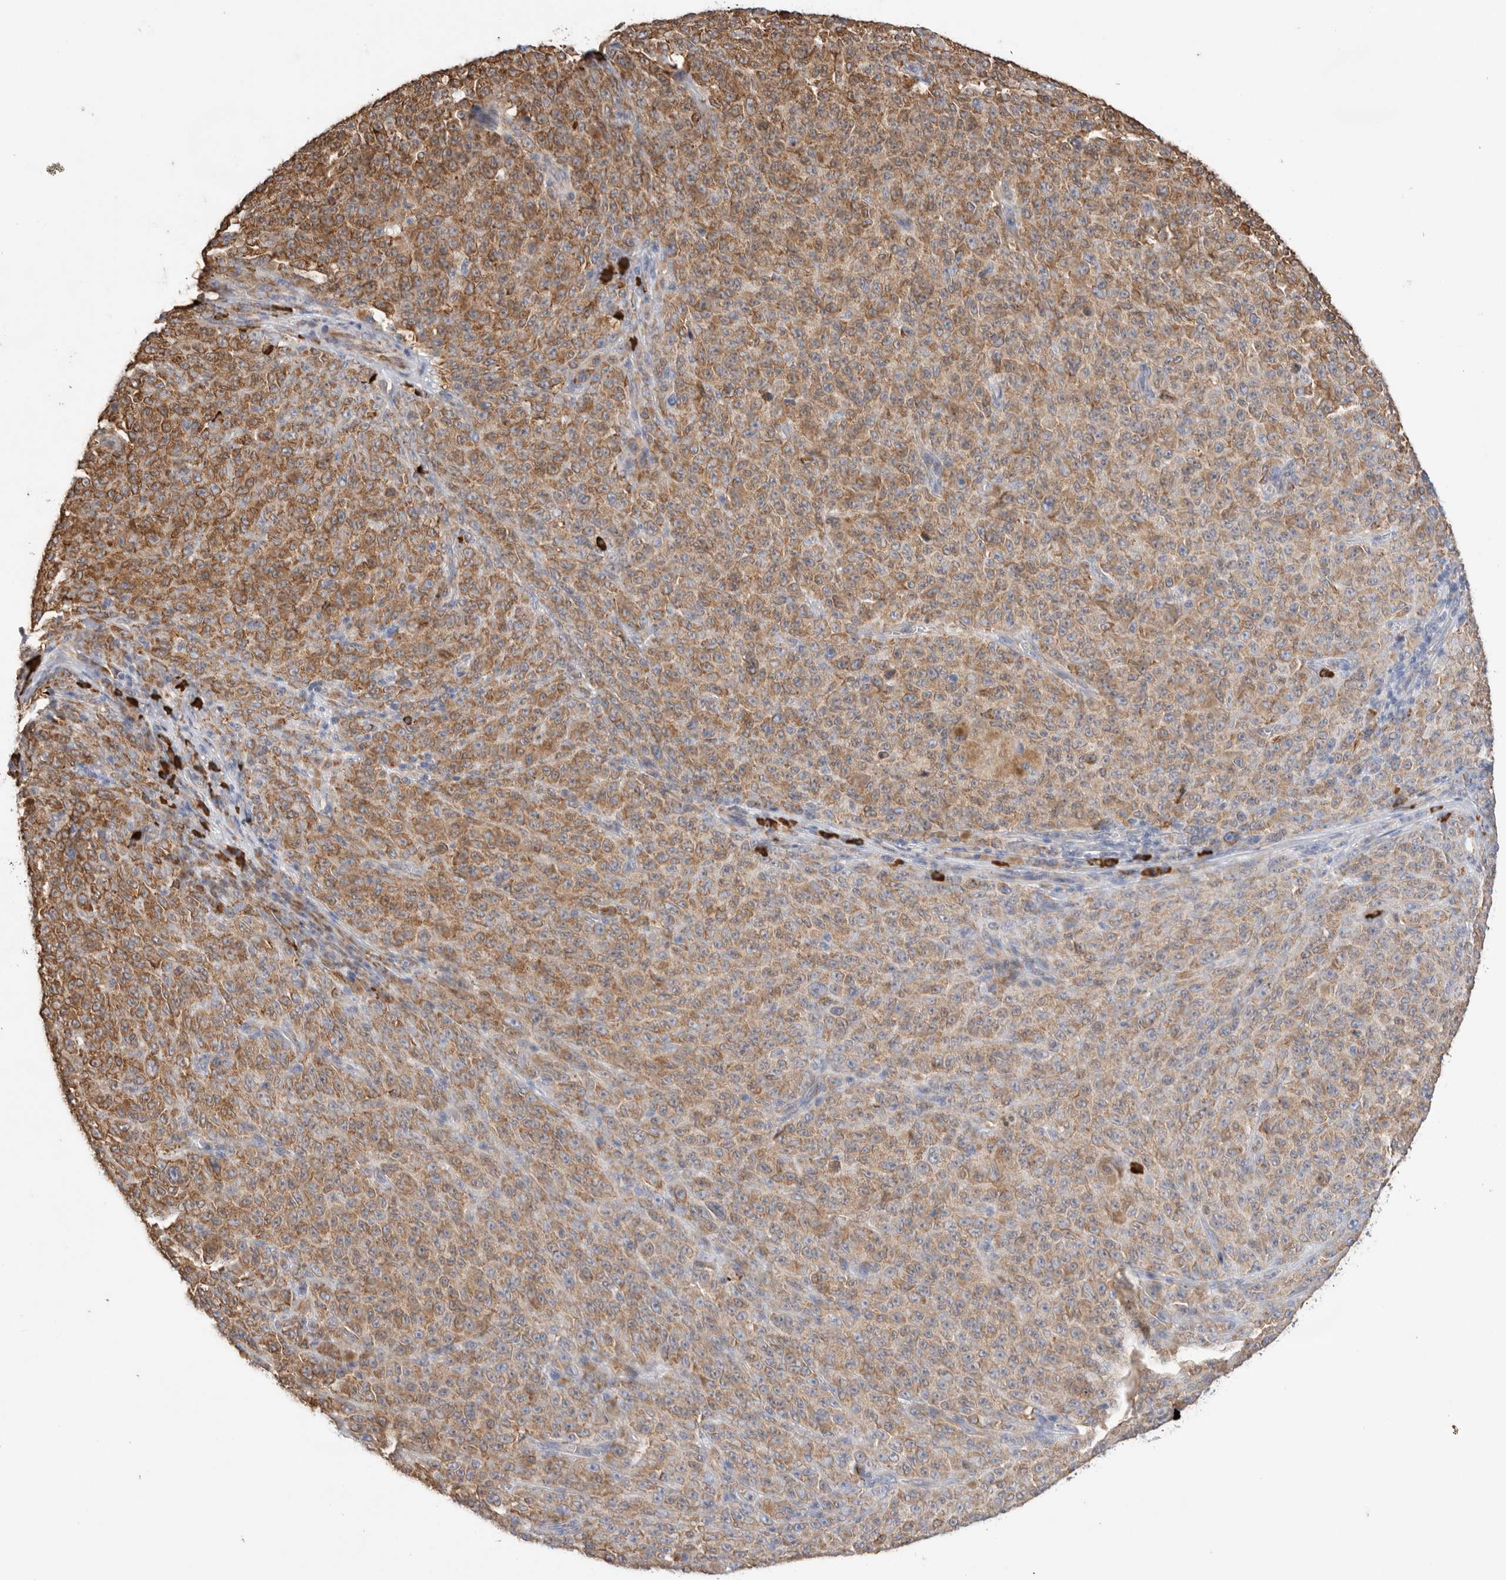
{"staining": {"intensity": "moderate", "quantity": ">75%", "location": "cytoplasmic/membranous"}, "tissue": "melanoma", "cell_type": "Tumor cells", "image_type": "cancer", "snomed": [{"axis": "morphology", "description": "Malignant melanoma, NOS"}, {"axis": "topography", "description": "Skin"}], "caption": "IHC histopathology image of neoplastic tissue: malignant melanoma stained using immunohistochemistry displays medium levels of moderate protein expression localized specifically in the cytoplasmic/membranous of tumor cells, appearing as a cytoplasmic/membranous brown color.", "gene": "BLOC1S5", "patient": {"sex": "female", "age": 82}}